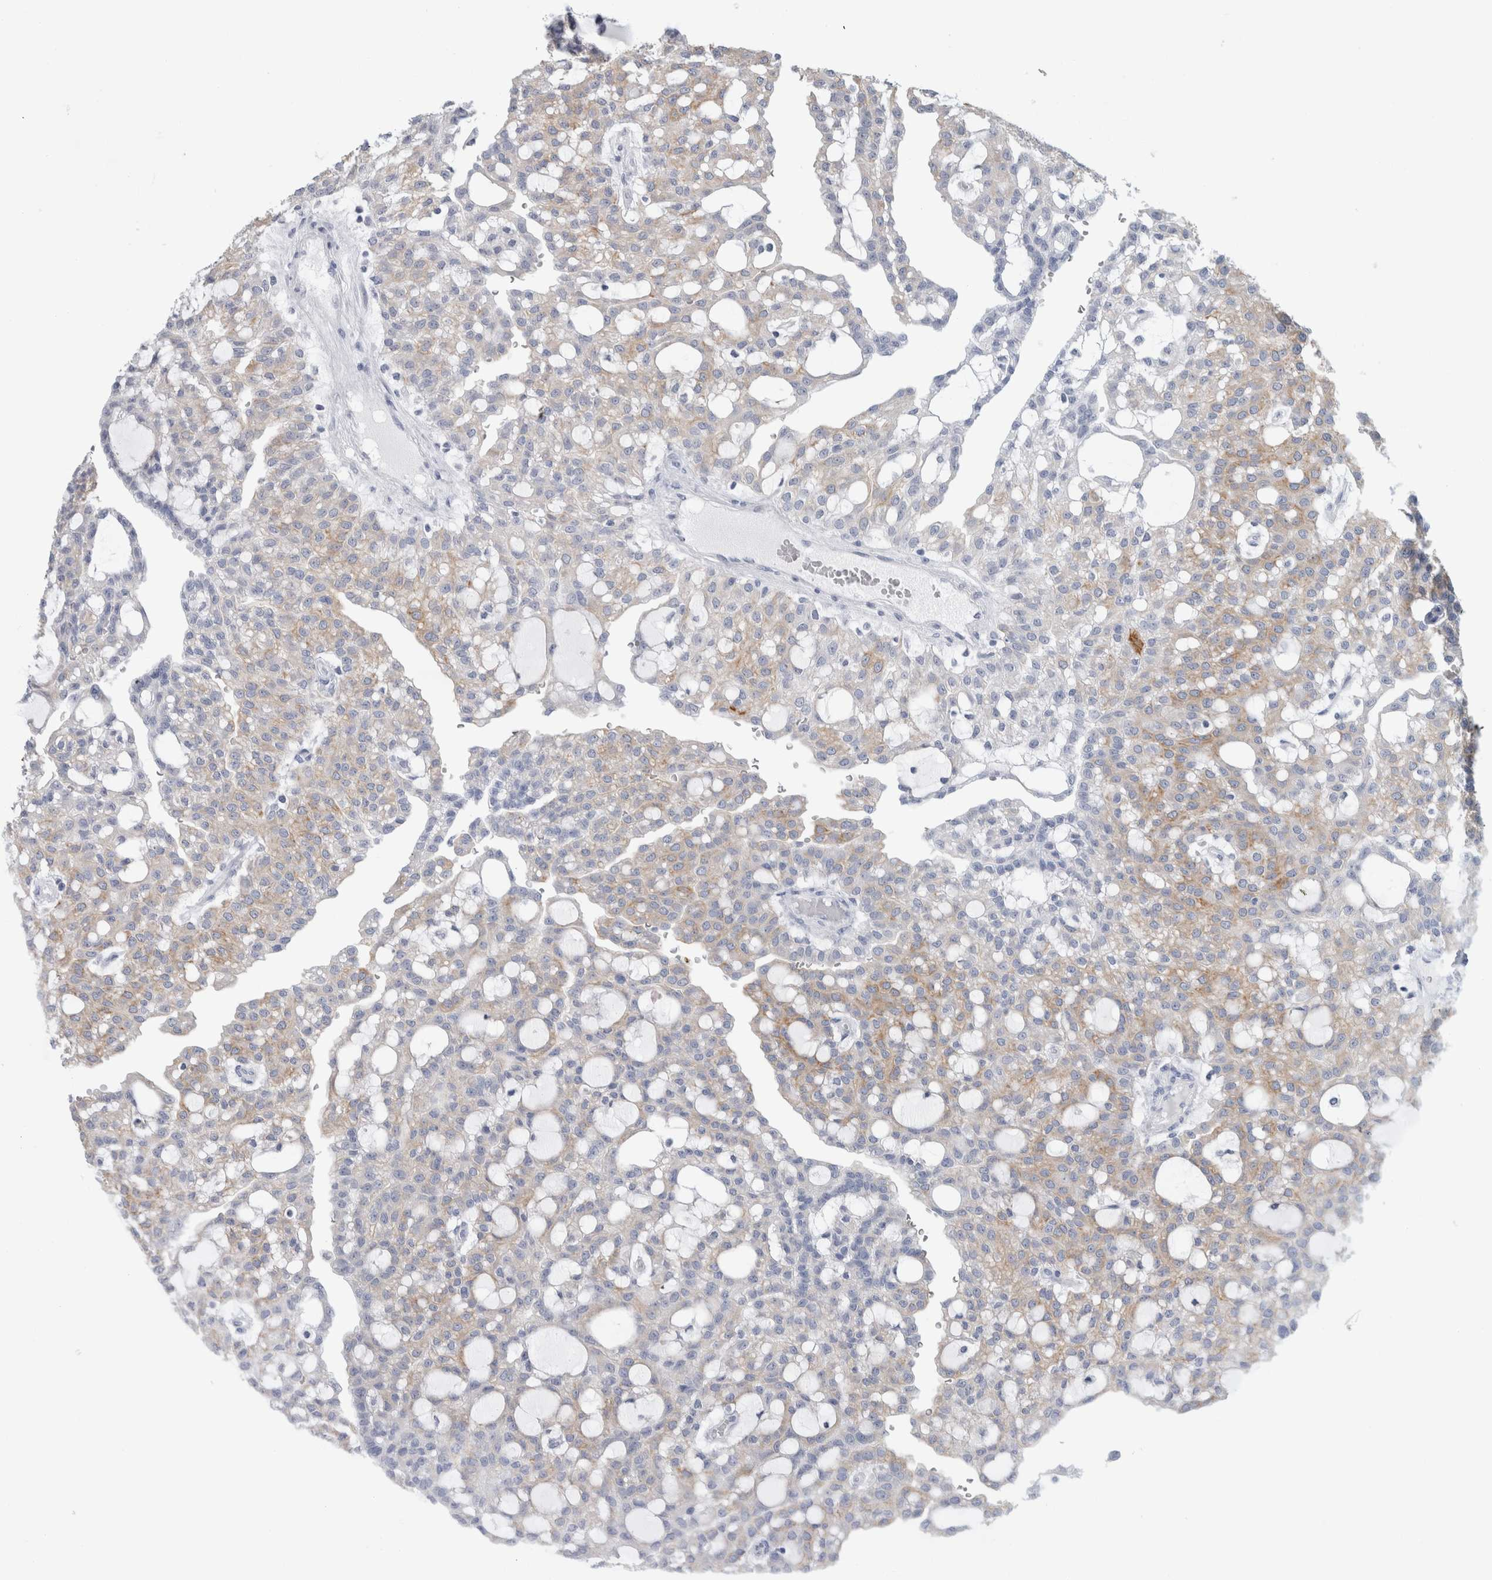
{"staining": {"intensity": "weak", "quantity": "<25%", "location": "cytoplasmic/membranous"}, "tissue": "renal cancer", "cell_type": "Tumor cells", "image_type": "cancer", "snomed": [{"axis": "morphology", "description": "Adenocarcinoma, NOS"}, {"axis": "topography", "description": "Kidney"}], "caption": "A high-resolution photomicrograph shows immunohistochemistry (IHC) staining of renal cancer, which shows no significant positivity in tumor cells. (Stains: DAB (3,3'-diaminobenzidine) immunohistochemistry (IHC) with hematoxylin counter stain, Microscopy: brightfield microscopy at high magnification).", "gene": "RPH3AL", "patient": {"sex": "male", "age": 63}}